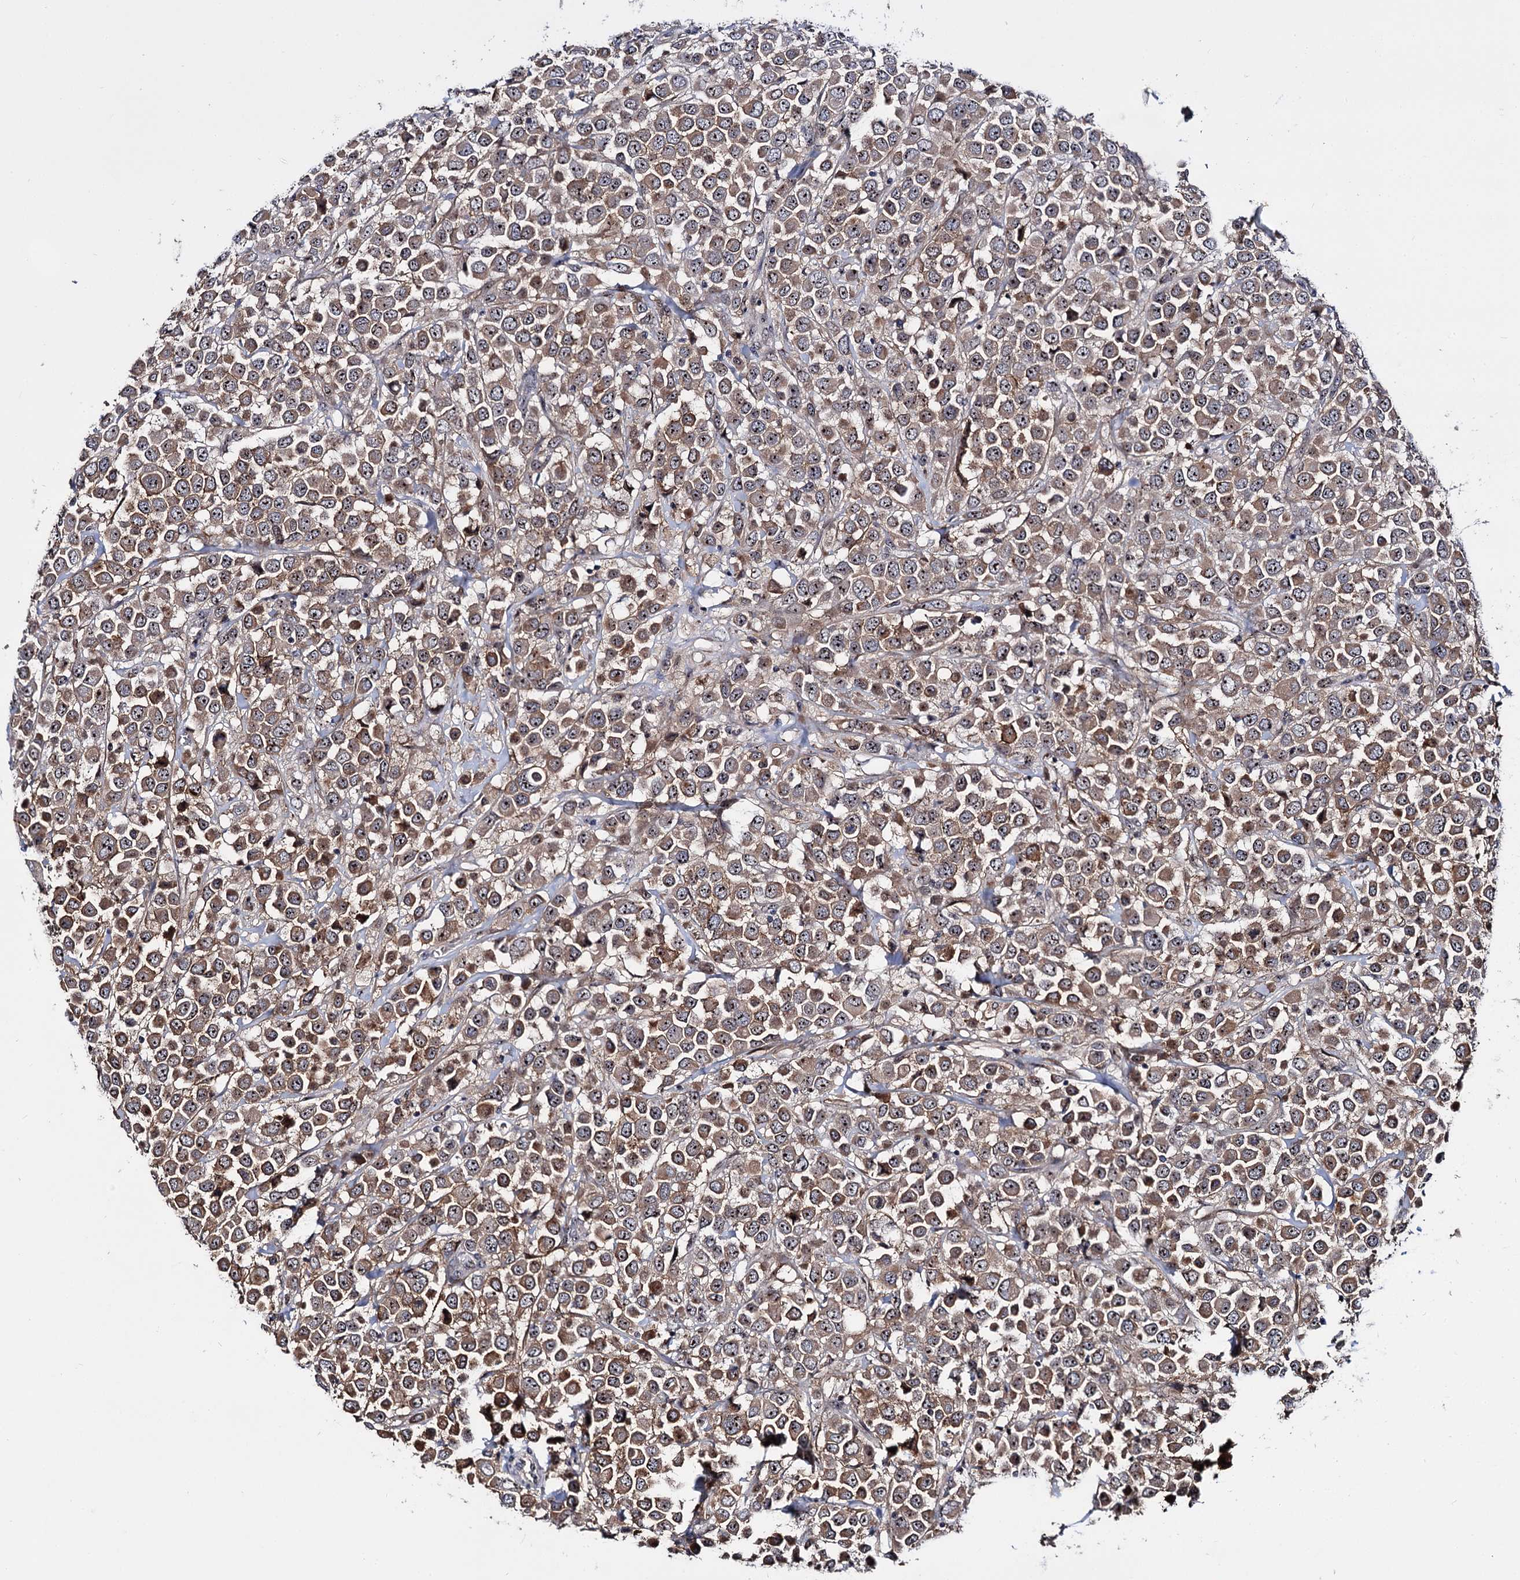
{"staining": {"intensity": "moderate", "quantity": ">75%", "location": "cytoplasmic/membranous,nuclear"}, "tissue": "breast cancer", "cell_type": "Tumor cells", "image_type": "cancer", "snomed": [{"axis": "morphology", "description": "Duct carcinoma"}, {"axis": "topography", "description": "Breast"}], "caption": "A histopathology image of intraductal carcinoma (breast) stained for a protein reveals moderate cytoplasmic/membranous and nuclear brown staining in tumor cells.", "gene": "SUPT20H", "patient": {"sex": "female", "age": 61}}